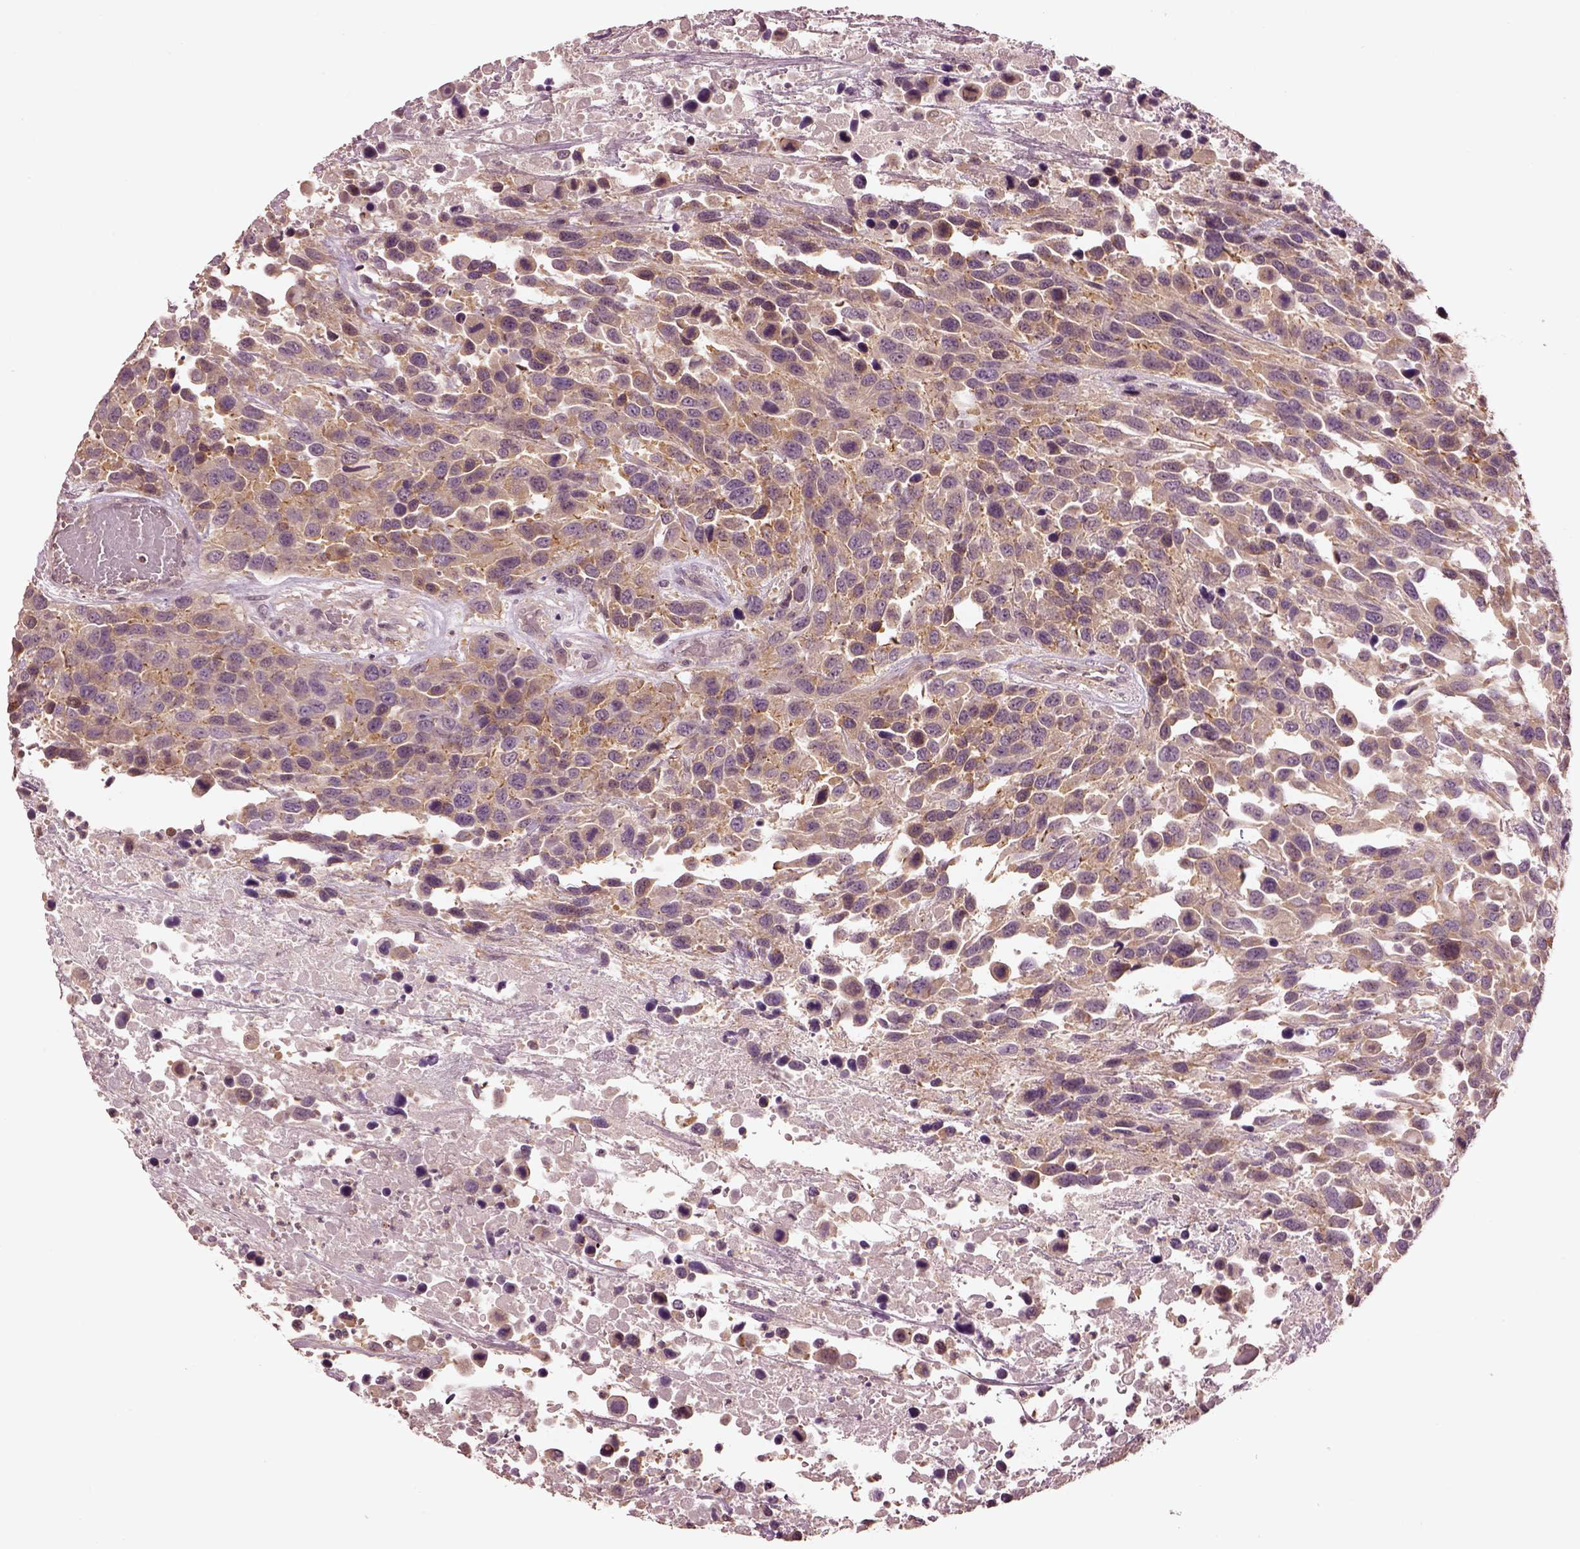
{"staining": {"intensity": "weak", "quantity": "25%-75%", "location": "cytoplasmic/membranous"}, "tissue": "urothelial cancer", "cell_type": "Tumor cells", "image_type": "cancer", "snomed": [{"axis": "morphology", "description": "Urothelial carcinoma, High grade"}, {"axis": "topography", "description": "Urinary bladder"}], "caption": "Immunohistochemistry (IHC) of human high-grade urothelial carcinoma shows low levels of weak cytoplasmic/membranous expression in about 25%-75% of tumor cells. (DAB (3,3'-diaminobenzidine) IHC, brown staining for protein, blue staining for nuclei).", "gene": "MTHFS", "patient": {"sex": "female", "age": 70}}